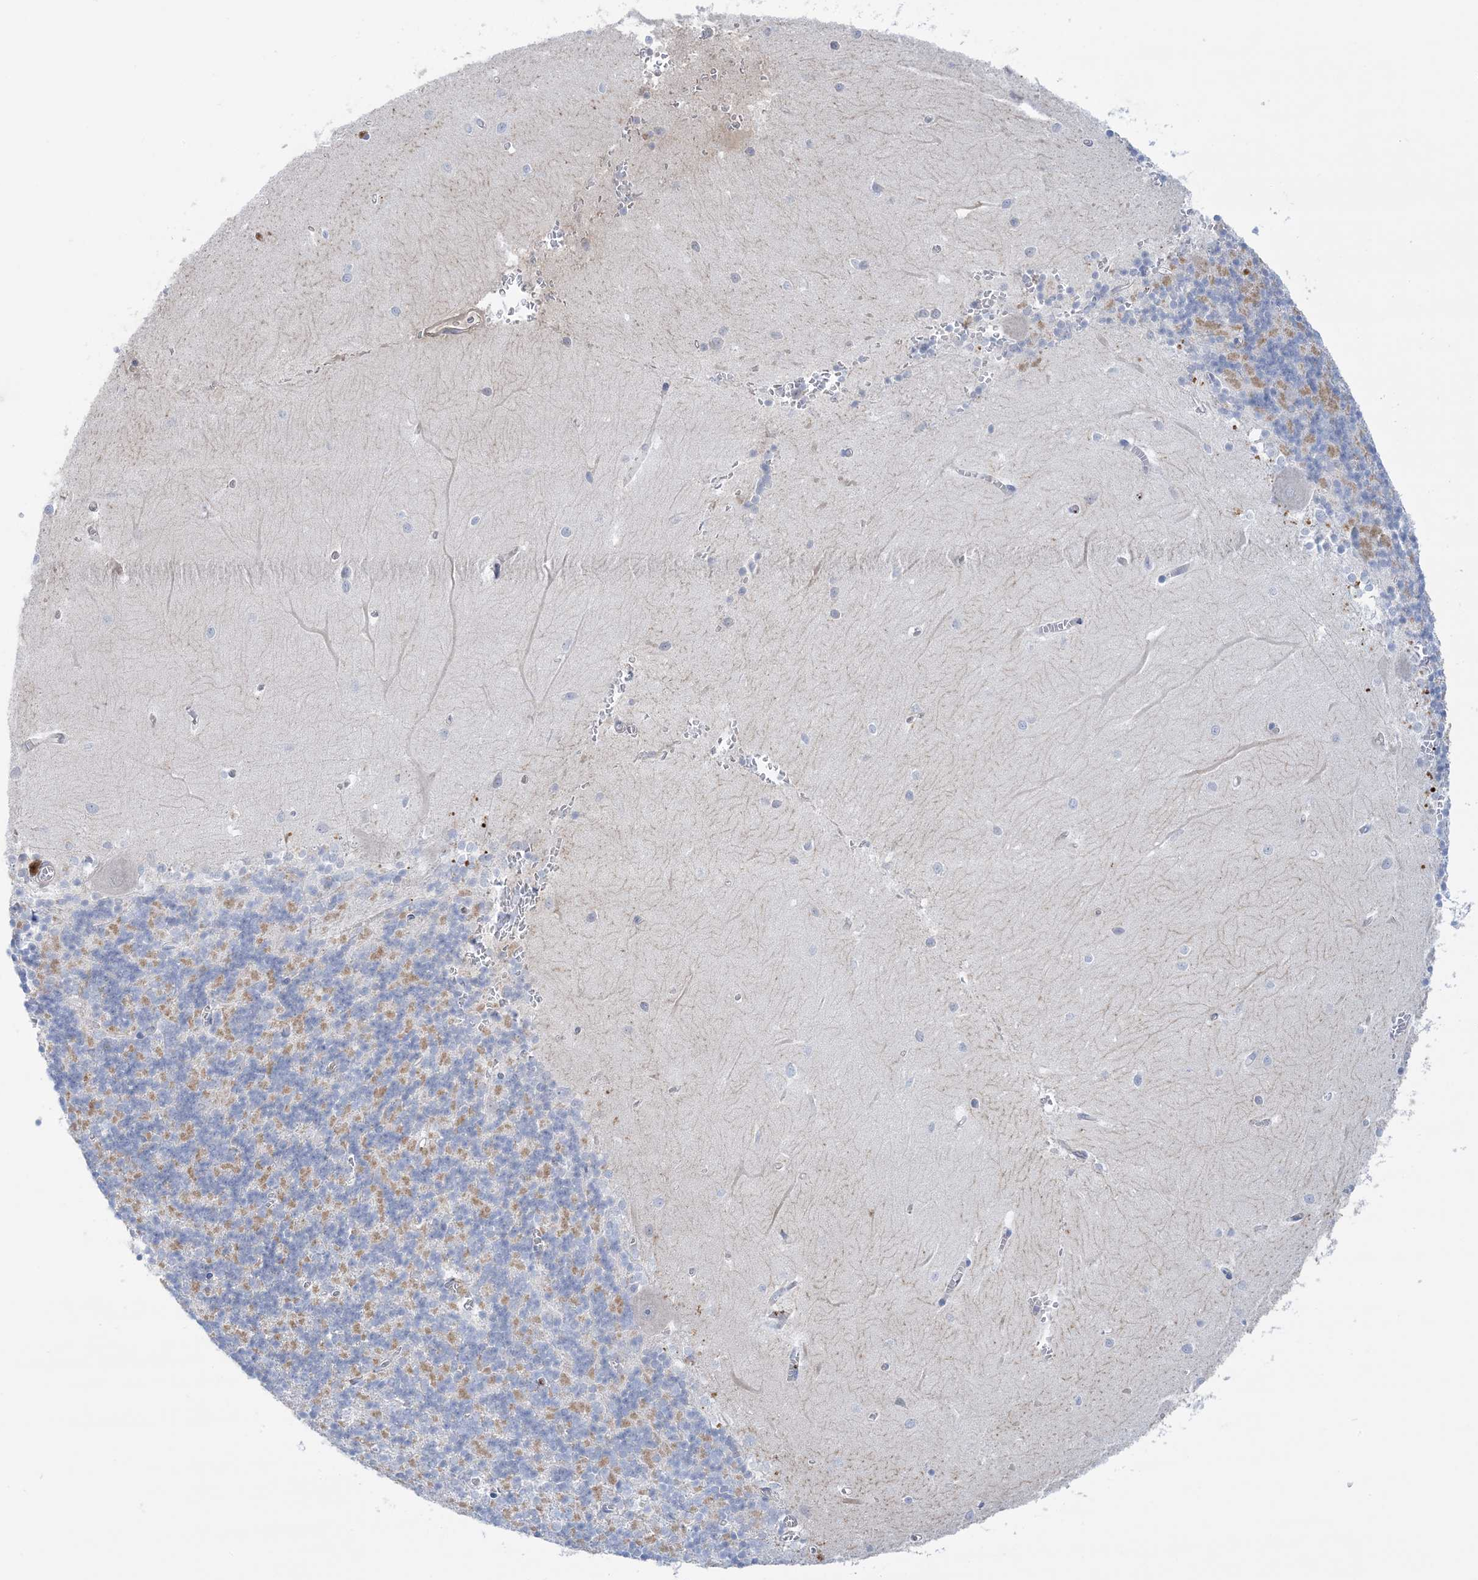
{"staining": {"intensity": "negative", "quantity": "none", "location": "none"}, "tissue": "cerebellum", "cell_type": "Cells in granular layer", "image_type": "normal", "snomed": [{"axis": "morphology", "description": "Normal tissue, NOS"}, {"axis": "topography", "description": "Cerebellum"}], "caption": "IHC histopathology image of unremarkable human cerebellum stained for a protein (brown), which displays no positivity in cells in granular layer.", "gene": "ATP11C", "patient": {"sex": "male", "age": 37}}